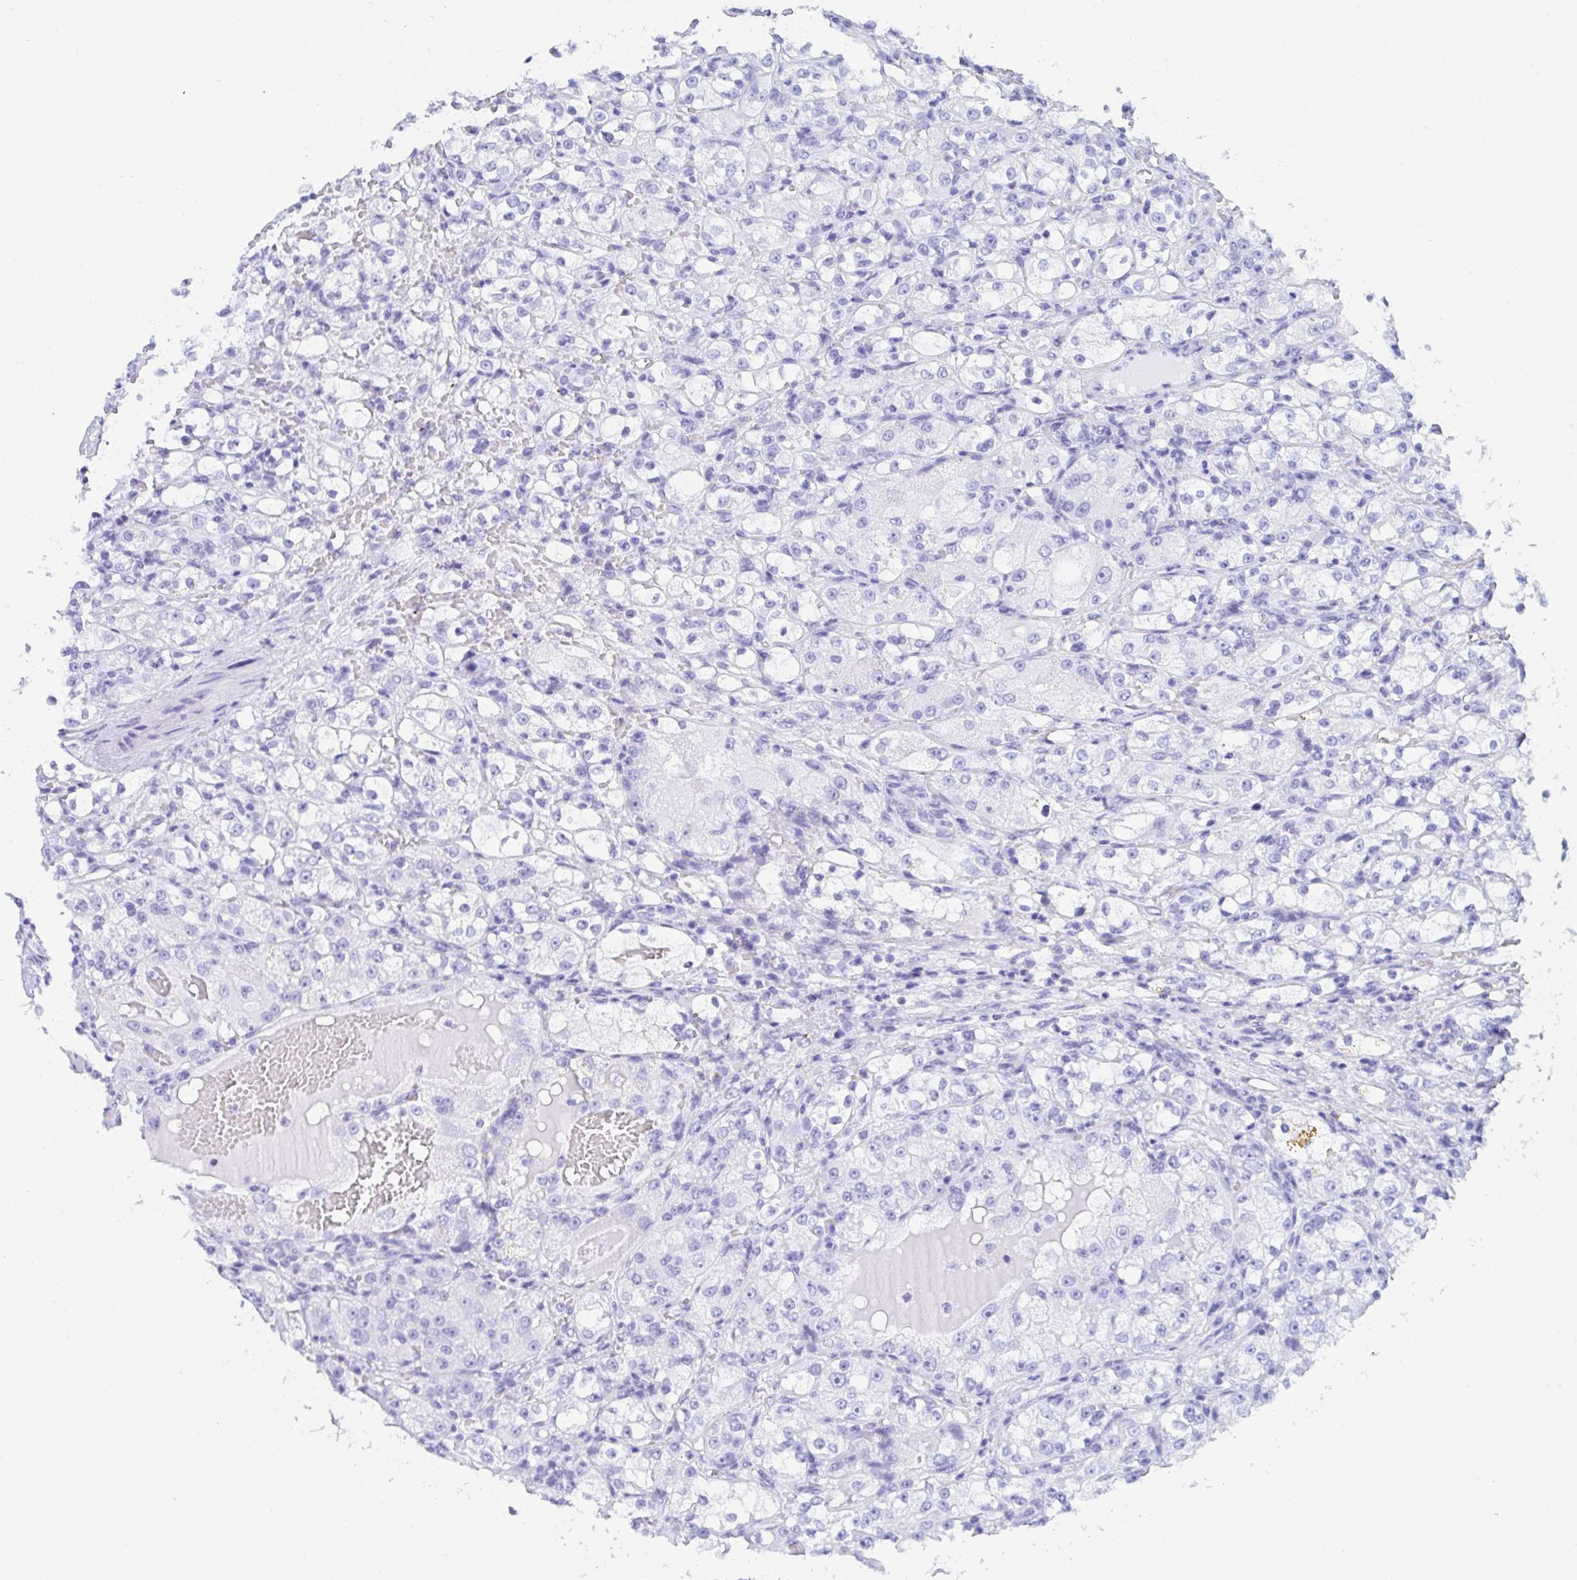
{"staining": {"intensity": "negative", "quantity": "none", "location": "none"}, "tissue": "renal cancer", "cell_type": "Tumor cells", "image_type": "cancer", "snomed": [{"axis": "morphology", "description": "Normal tissue, NOS"}, {"axis": "morphology", "description": "Adenocarcinoma, NOS"}, {"axis": "topography", "description": "Kidney"}], "caption": "The micrograph demonstrates no staining of tumor cells in renal cancer. Nuclei are stained in blue.", "gene": "PC", "patient": {"sex": "male", "age": 61}}